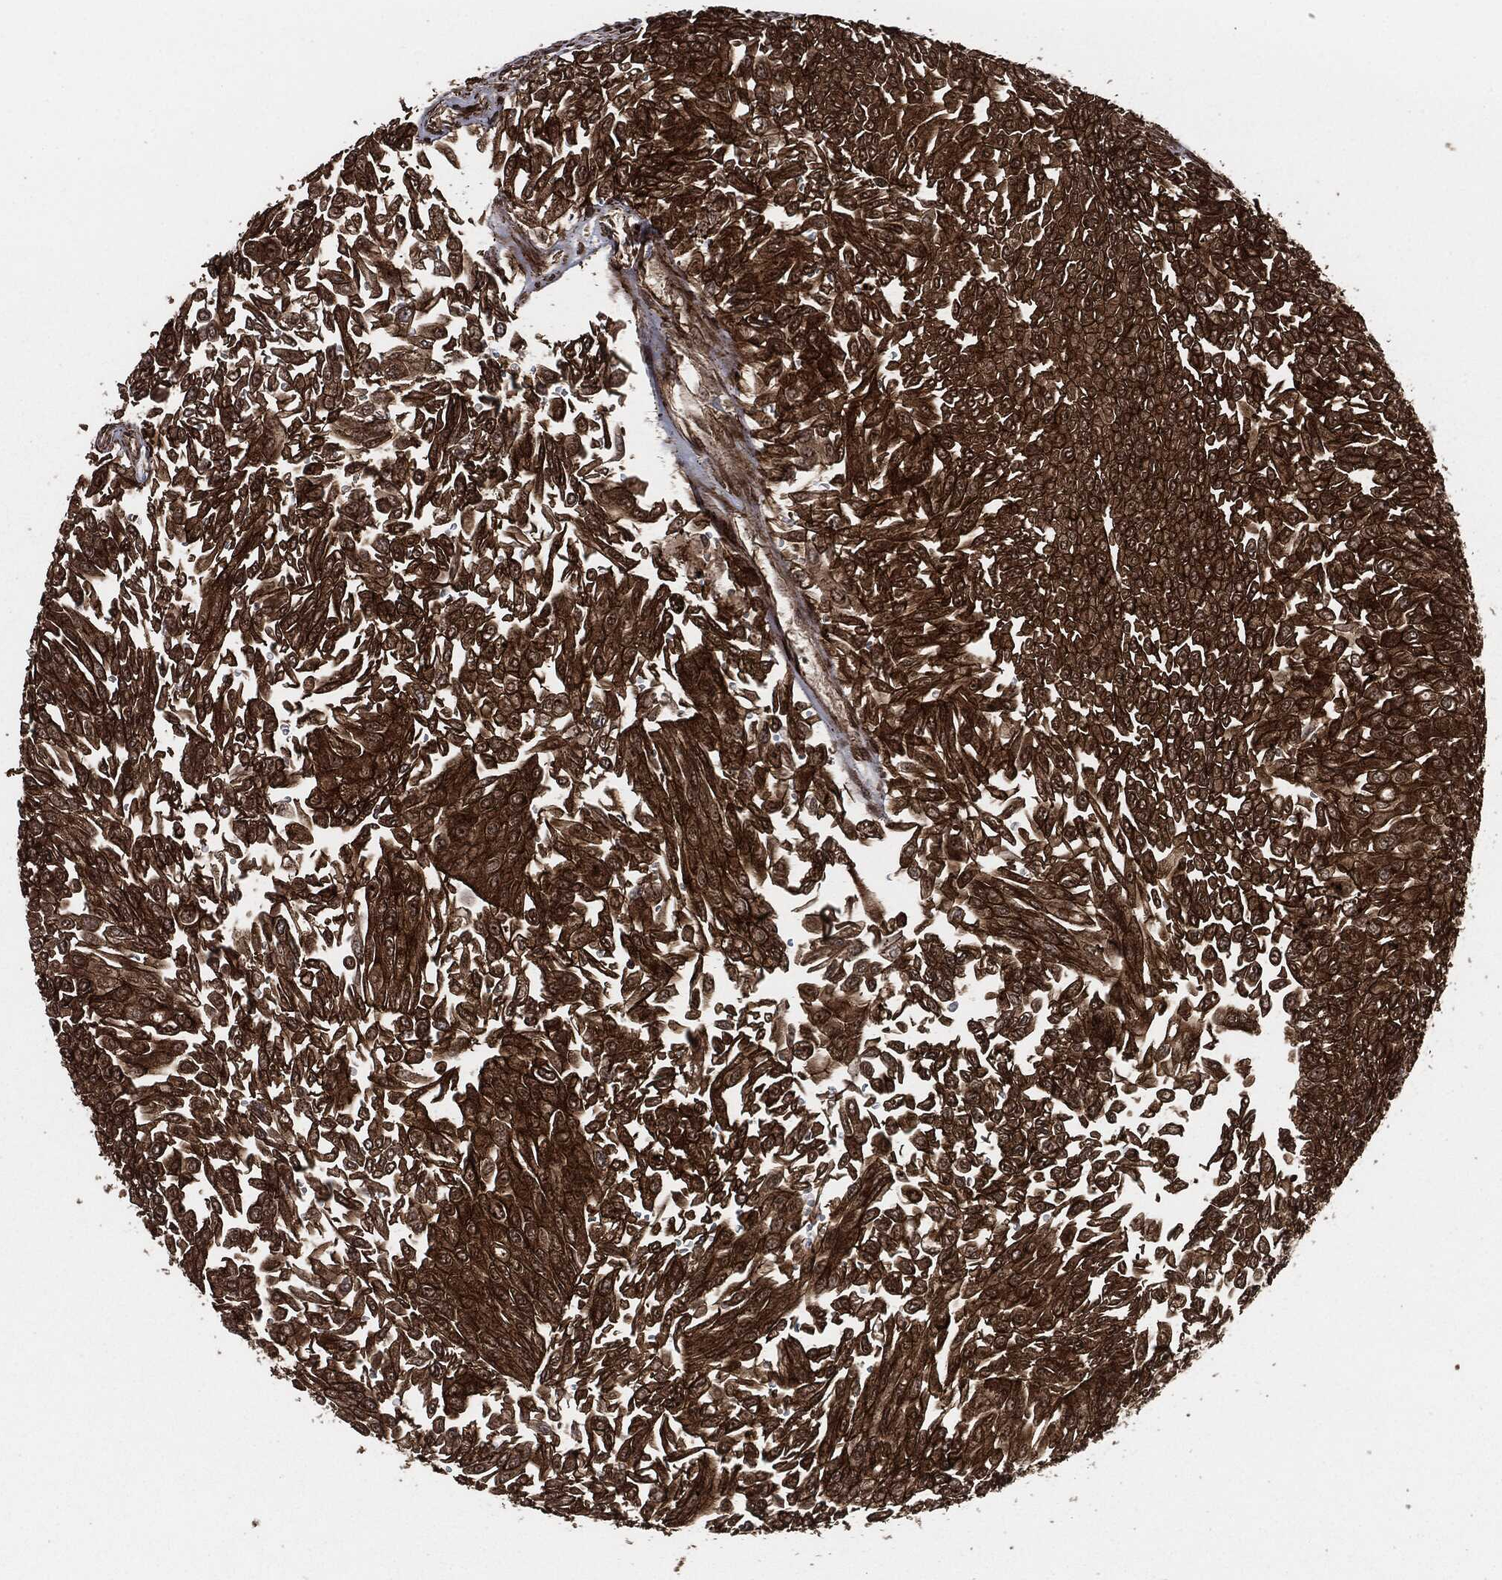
{"staining": {"intensity": "strong", "quantity": ">75%", "location": "cytoplasmic/membranous"}, "tissue": "urothelial cancer", "cell_type": "Tumor cells", "image_type": "cancer", "snomed": [{"axis": "morphology", "description": "Urothelial carcinoma, Low grade"}, {"axis": "topography", "description": "Urinary bladder"}], "caption": "A photomicrograph showing strong cytoplasmic/membranous positivity in about >75% of tumor cells in low-grade urothelial carcinoma, as visualized by brown immunohistochemical staining.", "gene": "IFIT1", "patient": {"sex": "male", "age": 67}}